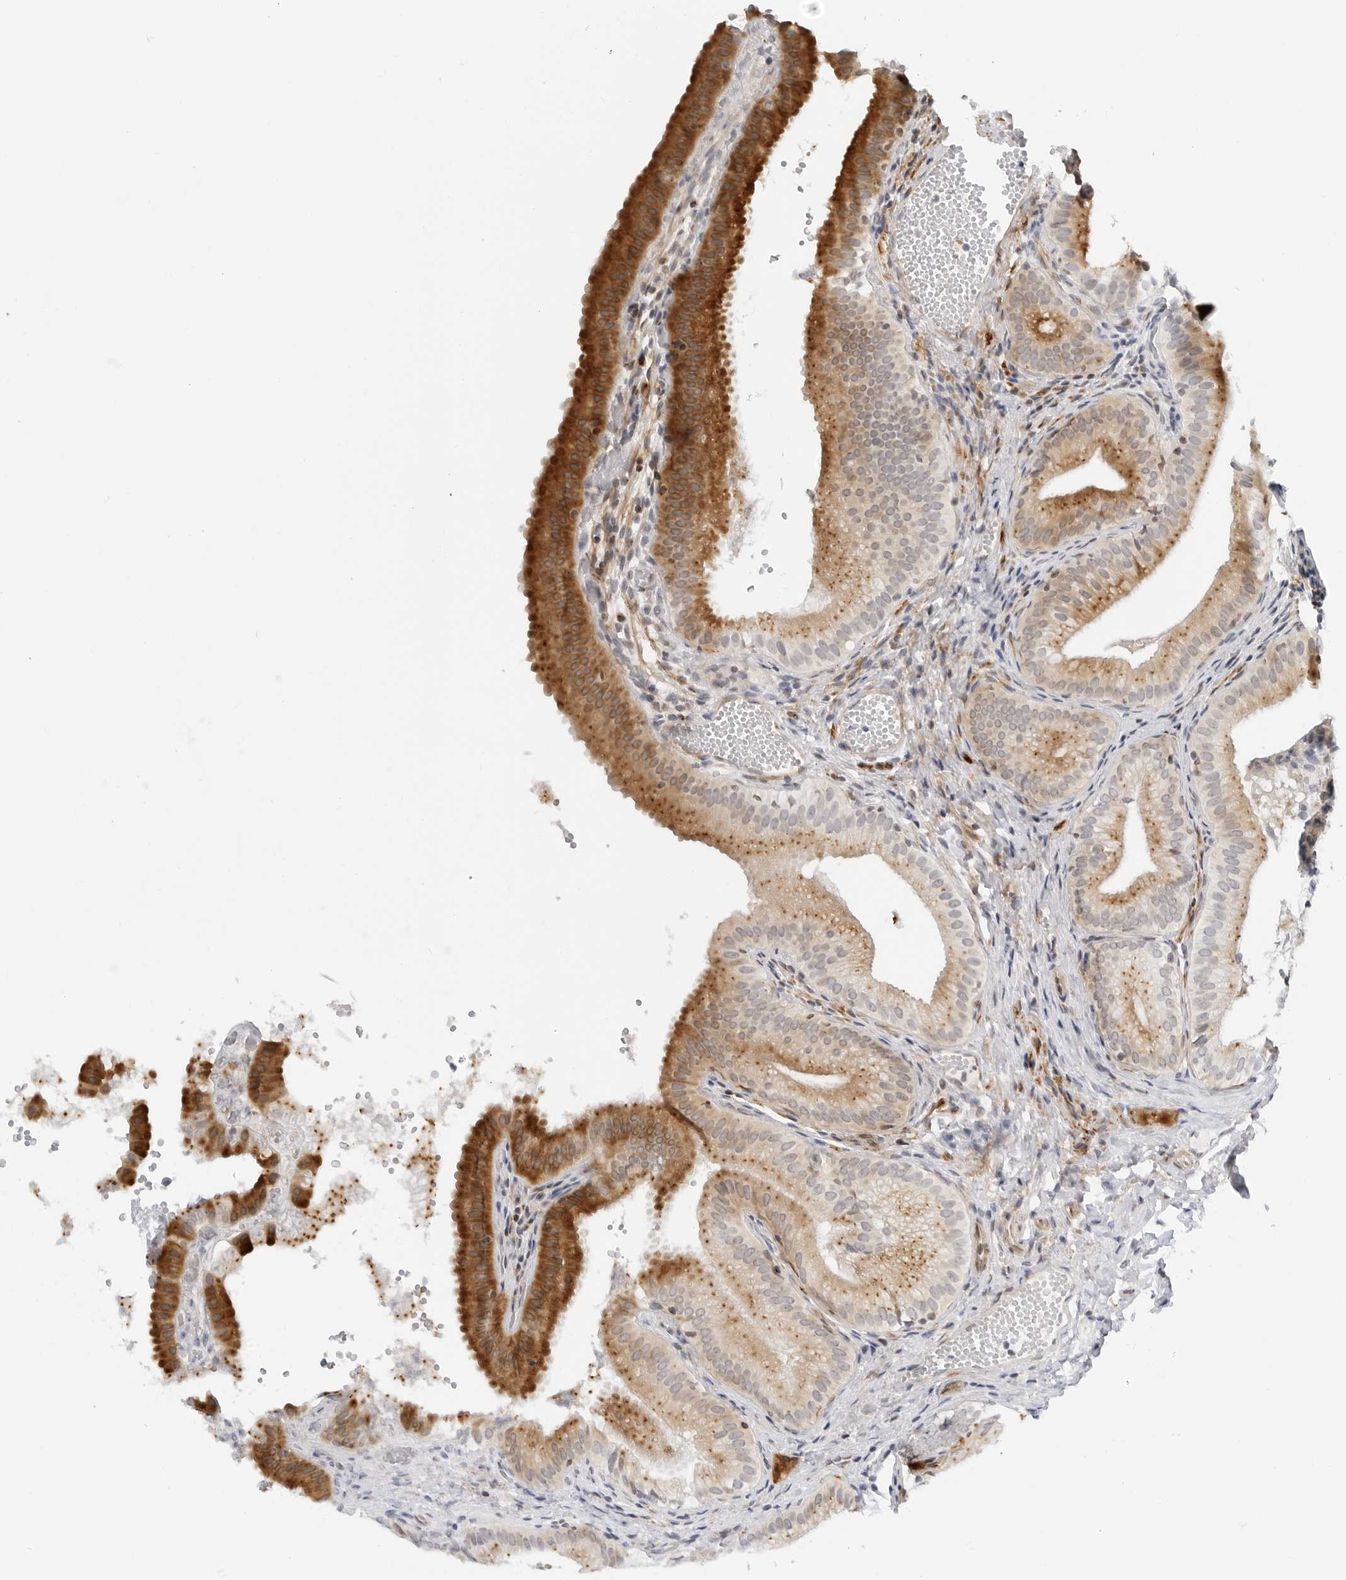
{"staining": {"intensity": "strong", "quantity": ">75%", "location": "cytoplasmic/membranous"}, "tissue": "gallbladder", "cell_type": "Glandular cells", "image_type": "normal", "snomed": [{"axis": "morphology", "description": "Normal tissue, NOS"}, {"axis": "topography", "description": "Gallbladder"}], "caption": "Immunohistochemistry of benign gallbladder reveals high levels of strong cytoplasmic/membranous positivity in about >75% of glandular cells.", "gene": "MAP2K5", "patient": {"sex": "female", "age": 30}}